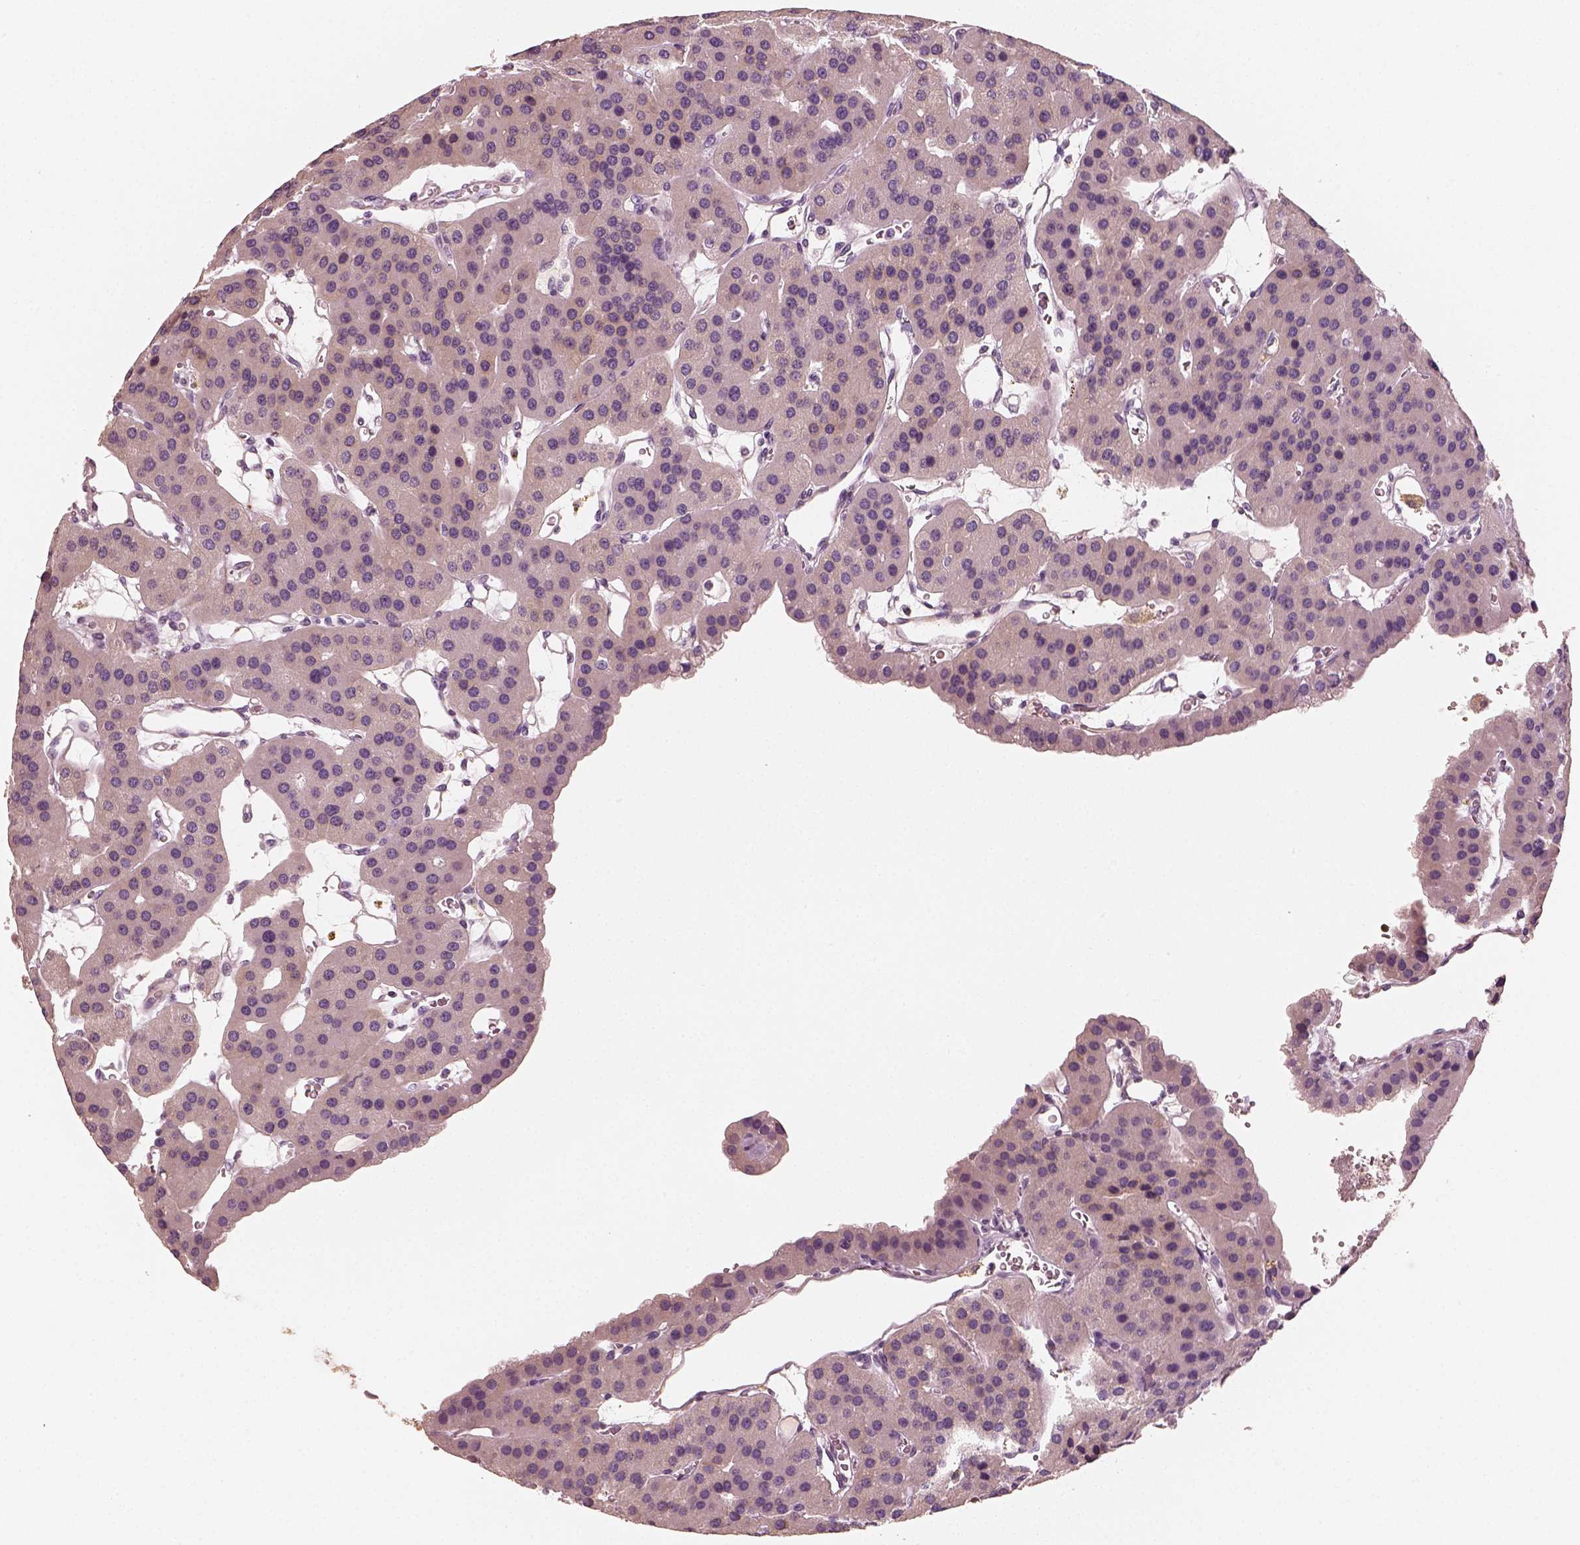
{"staining": {"intensity": "negative", "quantity": "none", "location": "none"}, "tissue": "parathyroid gland", "cell_type": "Glandular cells", "image_type": "normal", "snomed": [{"axis": "morphology", "description": "Normal tissue, NOS"}, {"axis": "morphology", "description": "Adenoma, NOS"}, {"axis": "topography", "description": "Parathyroid gland"}], "caption": "Immunohistochemistry (IHC) photomicrograph of benign parathyroid gland stained for a protein (brown), which exhibits no staining in glandular cells. (IHC, brightfield microscopy, high magnification).", "gene": "RS1", "patient": {"sex": "female", "age": 86}}